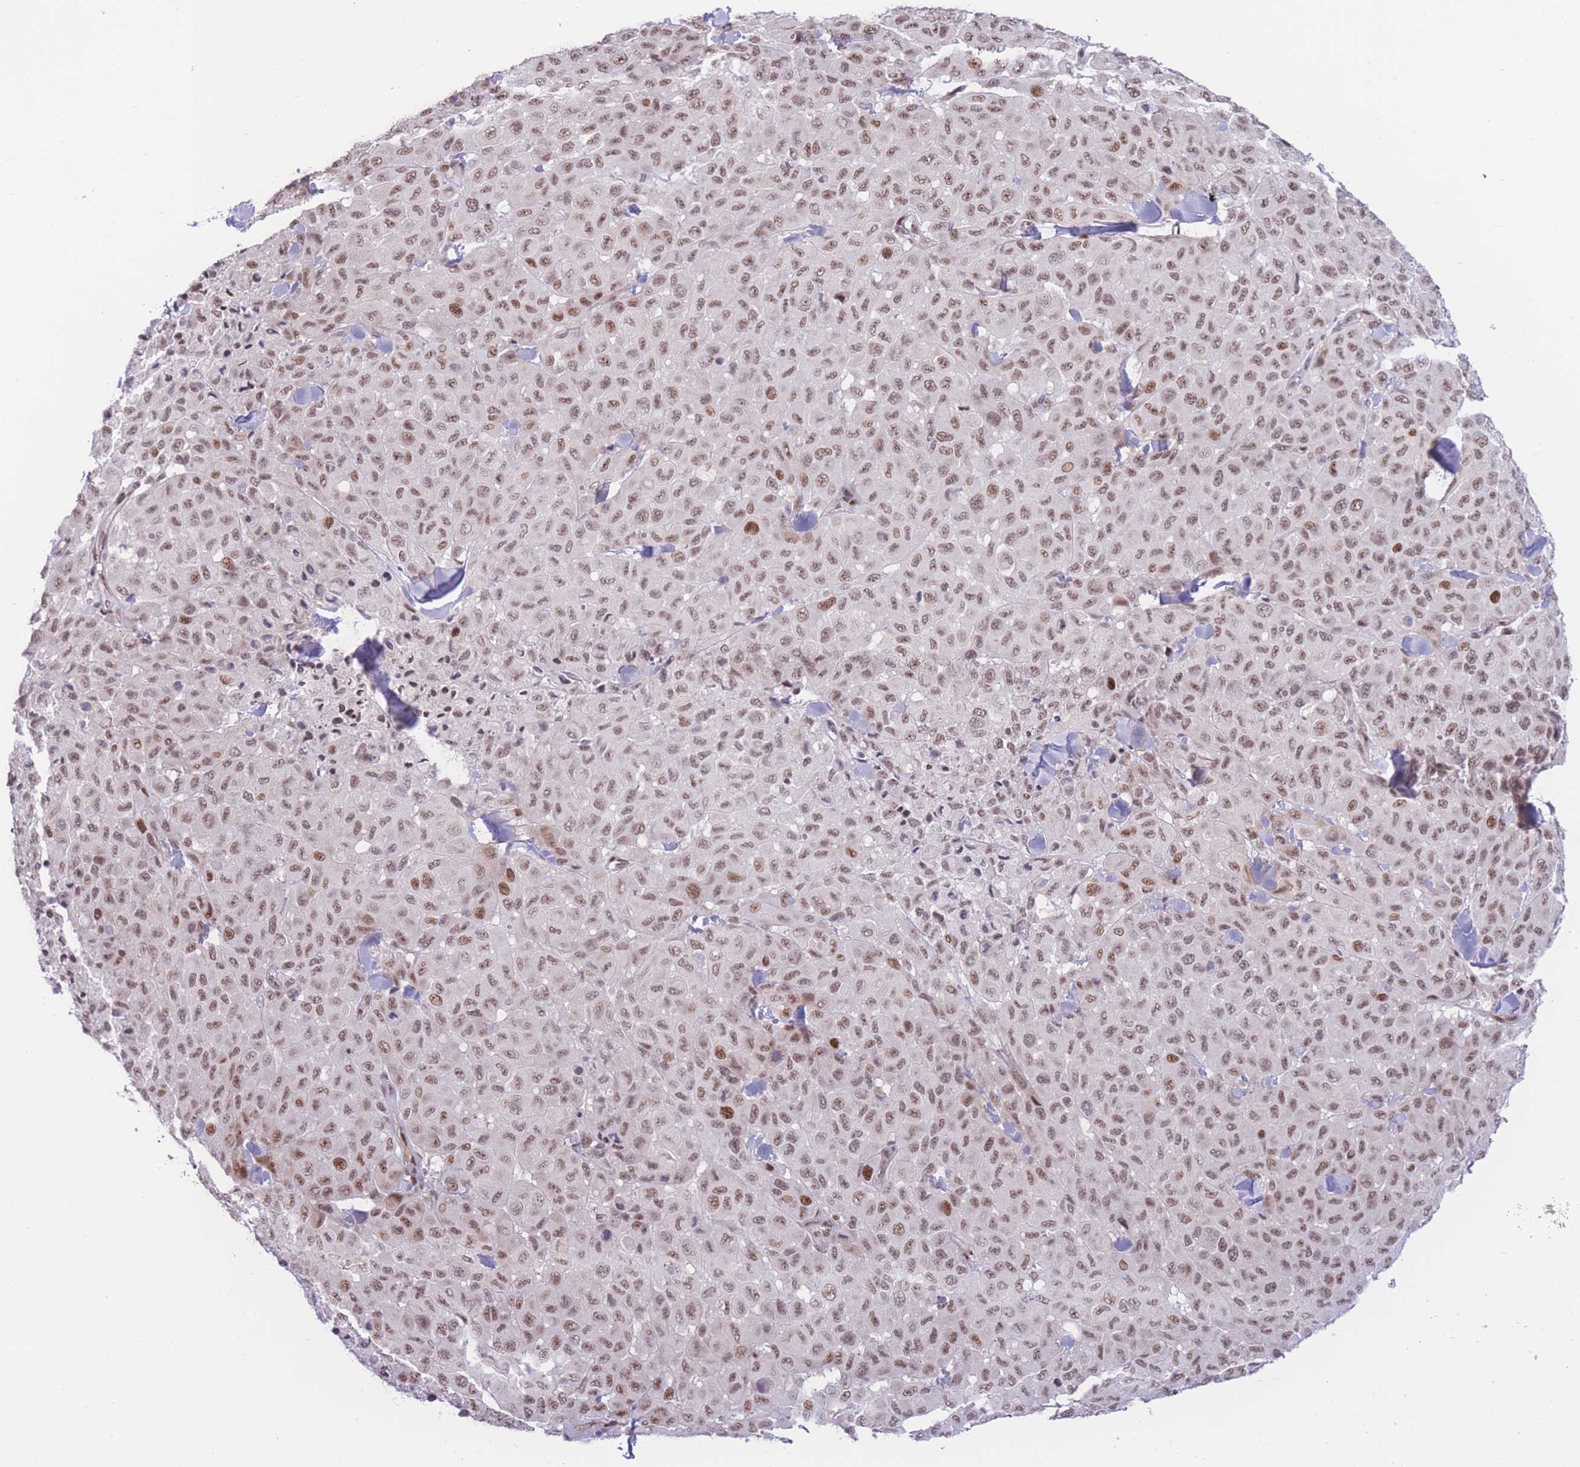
{"staining": {"intensity": "moderate", "quantity": ">75%", "location": "nuclear"}, "tissue": "melanoma", "cell_type": "Tumor cells", "image_type": "cancer", "snomed": [{"axis": "morphology", "description": "Malignant melanoma, Metastatic site"}, {"axis": "topography", "description": "Skin"}], "caption": "Malignant melanoma (metastatic site) stained for a protein exhibits moderate nuclear positivity in tumor cells.", "gene": "PCIF1", "patient": {"sex": "female", "age": 81}}